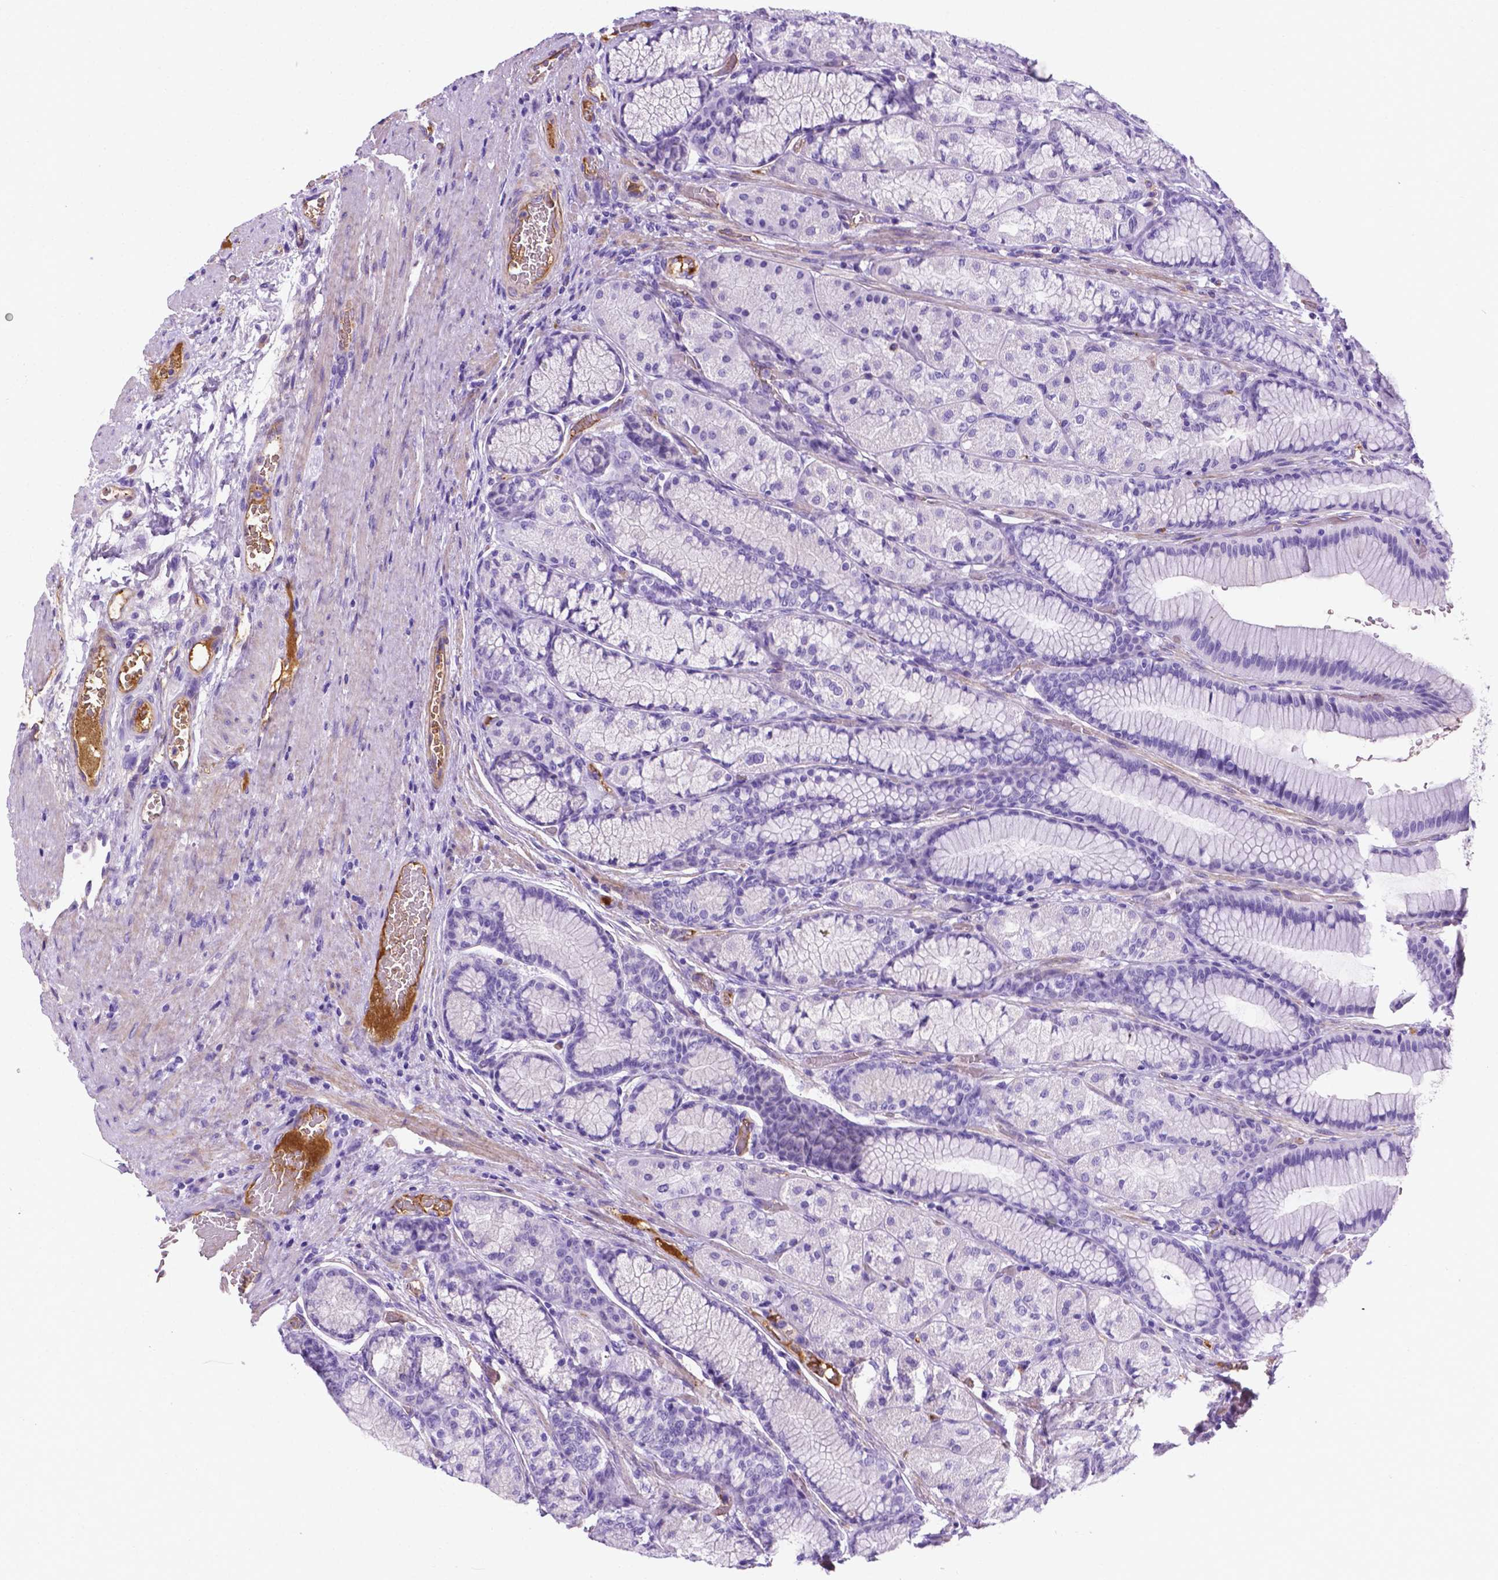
{"staining": {"intensity": "weak", "quantity": "<25%", "location": "cytoplasmic/membranous"}, "tissue": "stomach", "cell_type": "Glandular cells", "image_type": "normal", "snomed": [{"axis": "morphology", "description": "Normal tissue, NOS"}, {"axis": "morphology", "description": "Adenocarcinoma, NOS"}, {"axis": "morphology", "description": "Adenocarcinoma, High grade"}, {"axis": "topography", "description": "Stomach, upper"}, {"axis": "topography", "description": "Stomach"}], "caption": "This micrograph is of benign stomach stained with immunohistochemistry to label a protein in brown with the nuclei are counter-stained blue. There is no expression in glandular cells. (Immunohistochemistry, brightfield microscopy, high magnification).", "gene": "APOE", "patient": {"sex": "female", "age": 65}}